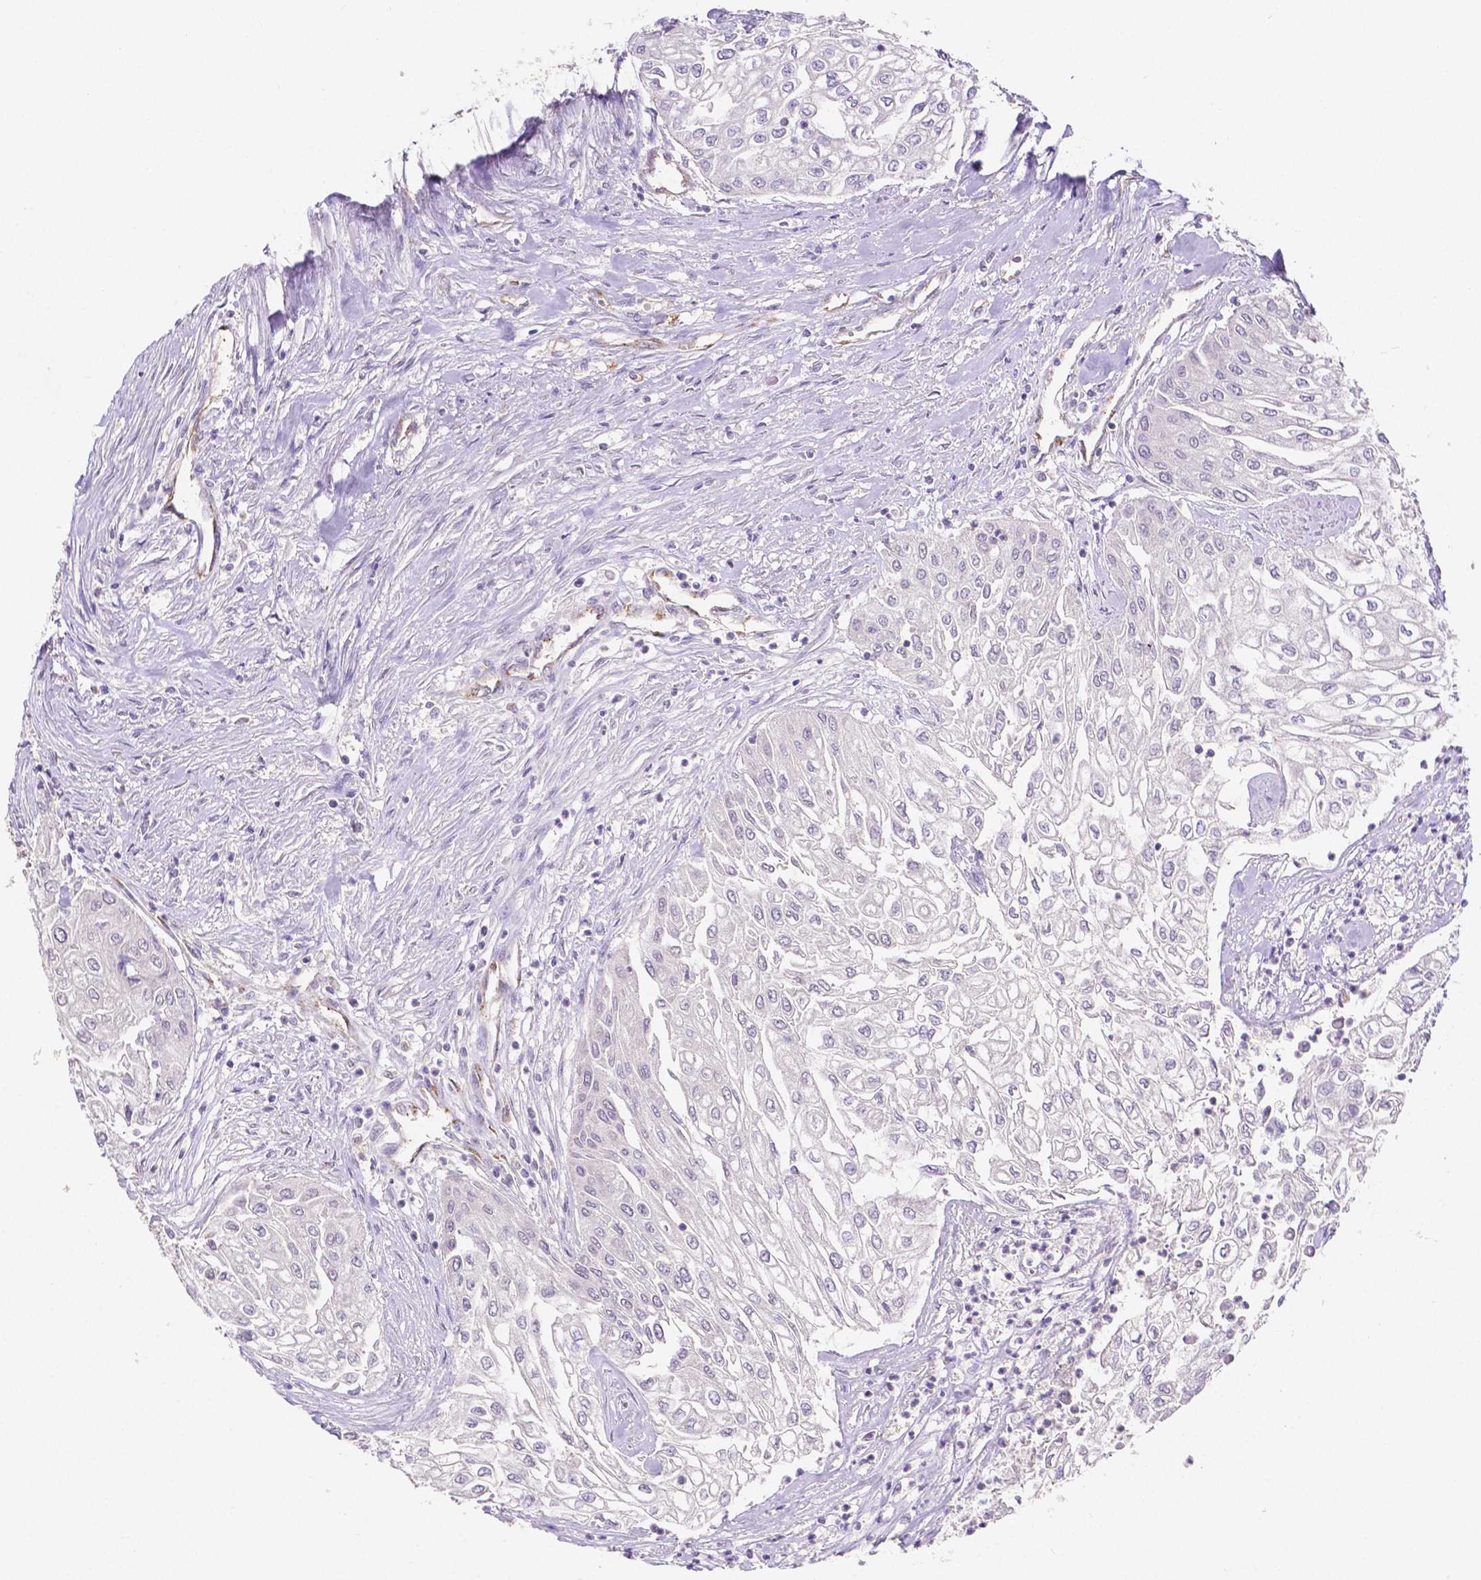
{"staining": {"intensity": "negative", "quantity": "none", "location": "none"}, "tissue": "urothelial cancer", "cell_type": "Tumor cells", "image_type": "cancer", "snomed": [{"axis": "morphology", "description": "Urothelial carcinoma, High grade"}, {"axis": "topography", "description": "Urinary bladder"}], "caption": "Immunohistochemistry histopathology image of neoplastic tissue: human urothelial cancer stained with DAB demonstrates no significant protein positivity in tumor cells.", "gene": "ELAVL2", "patient": {"sex": "male", "age": 62}}